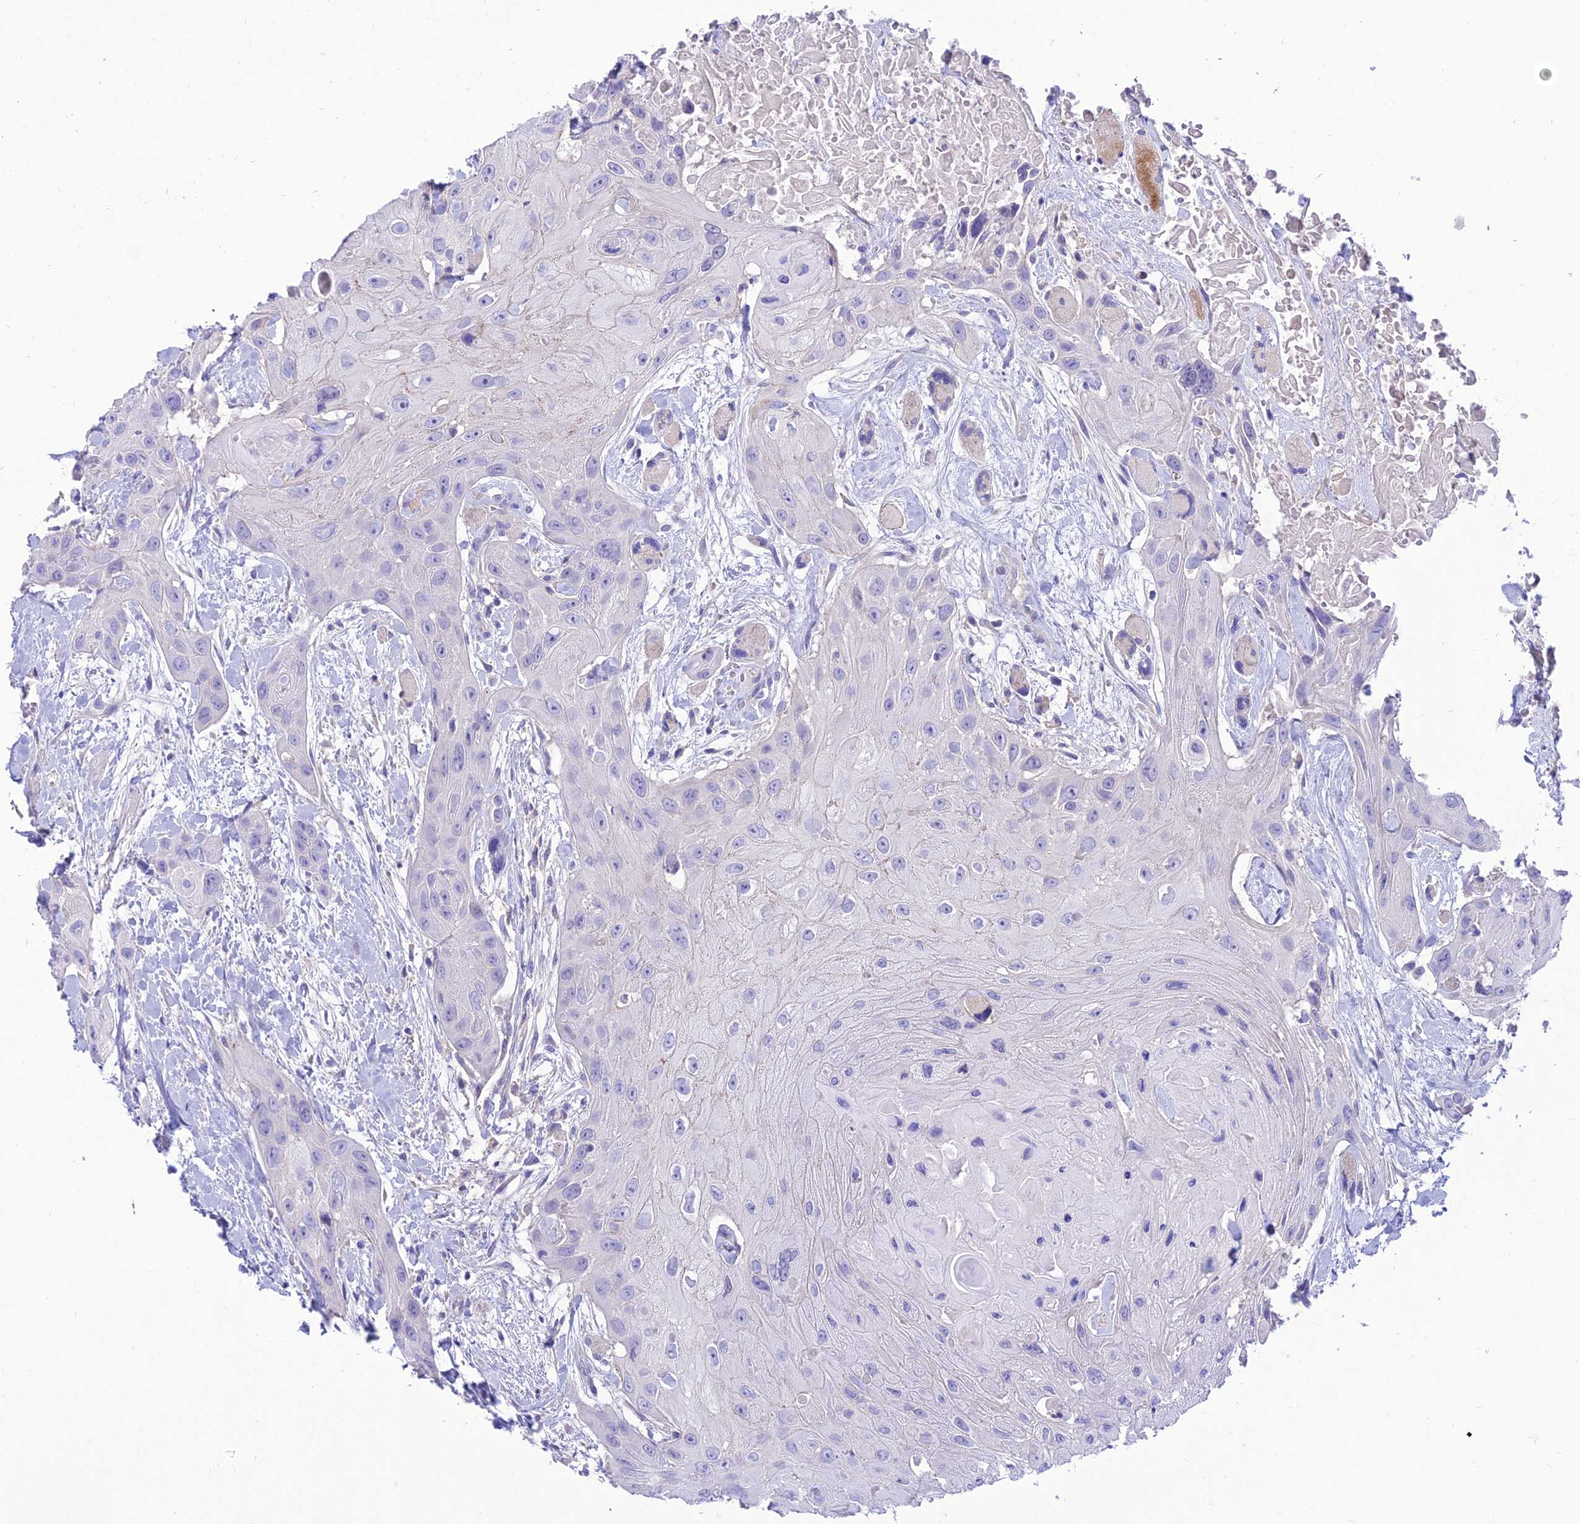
{"staining": {"intensity": "negative", "quantity": "none", "location": "none"}, "tissue": "head and neck cancer", "cell_type": "Tumor cells", "image_type": "cancer", "snomed": [{"axis": "morphology", "description": "Squamous cell carcinoma, NOS"}, {"axis": "topography", "description": "Head-Neck"}], "caption": "Immunohistochemistry of head and neck squamous cell carcinoma displays no staining in tumor cells.", "gene": "TEKT3", "patient": {"sex": "male", "age": 81}}